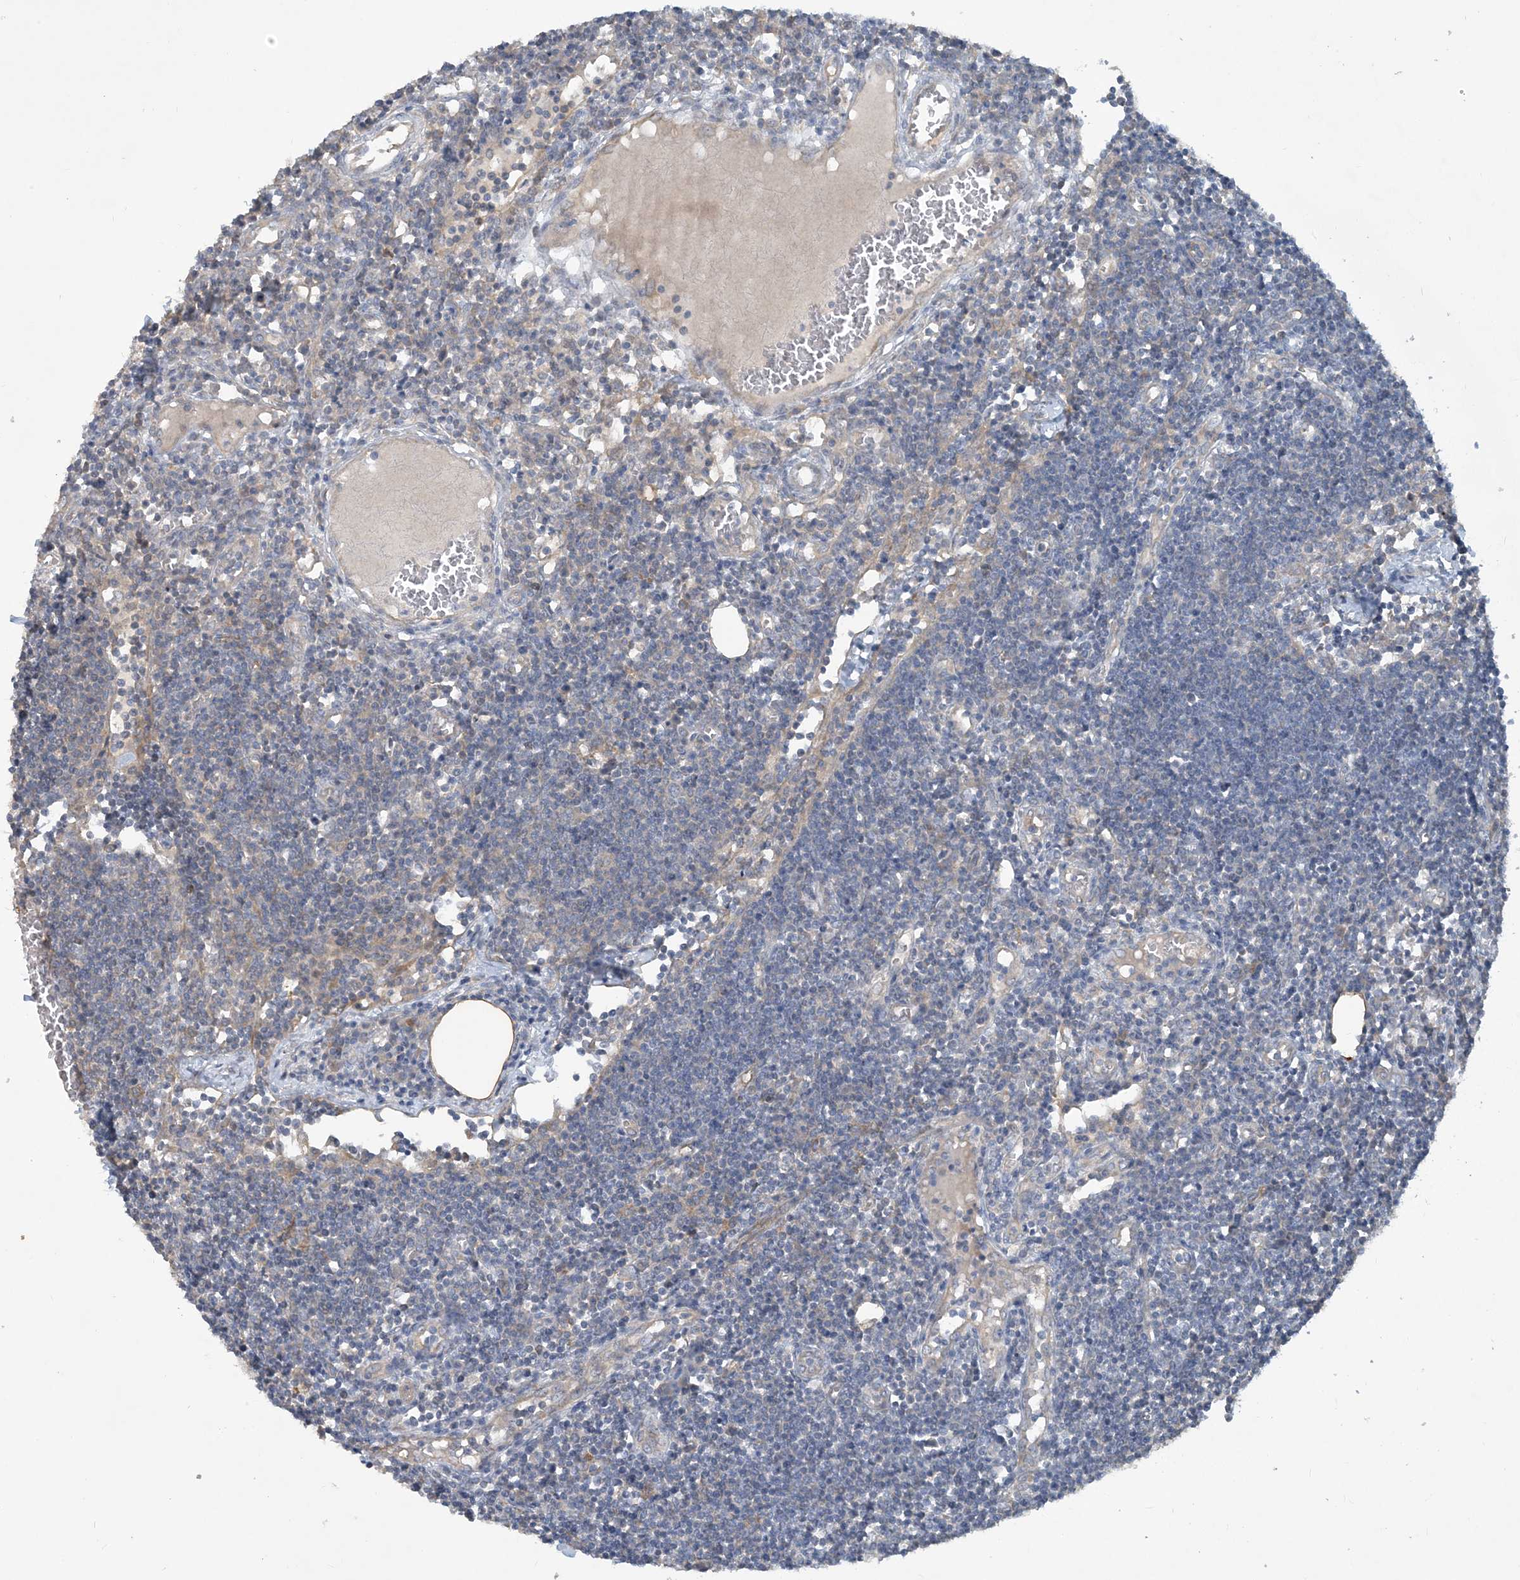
{"staining": {"intensity": "weak", "quantity": "<25%", "location": "cytoplasmic/membranous"}, "tissue": "lymph node", "cell_type": "Germinal center cells", "image_type": "normal", "snomed": [{"axis": "morphology", "description": "Normal tissue, NOS"}, {"axis": "morphology", "description": "Malignant melanoma, Metastatic site"}, {"axis": "topography", "description": "Lymph node"}], "caption": "IHC micrograph of benign lymph node stained for a protein (brown), which demonstrates no staining in germinal center cells. The staining is performed using DAB brown chromogen with nuclei counter-stained in using hematoxylin.", "gene": "CDS1", "patient": {"sex": "male", "age": 41}}